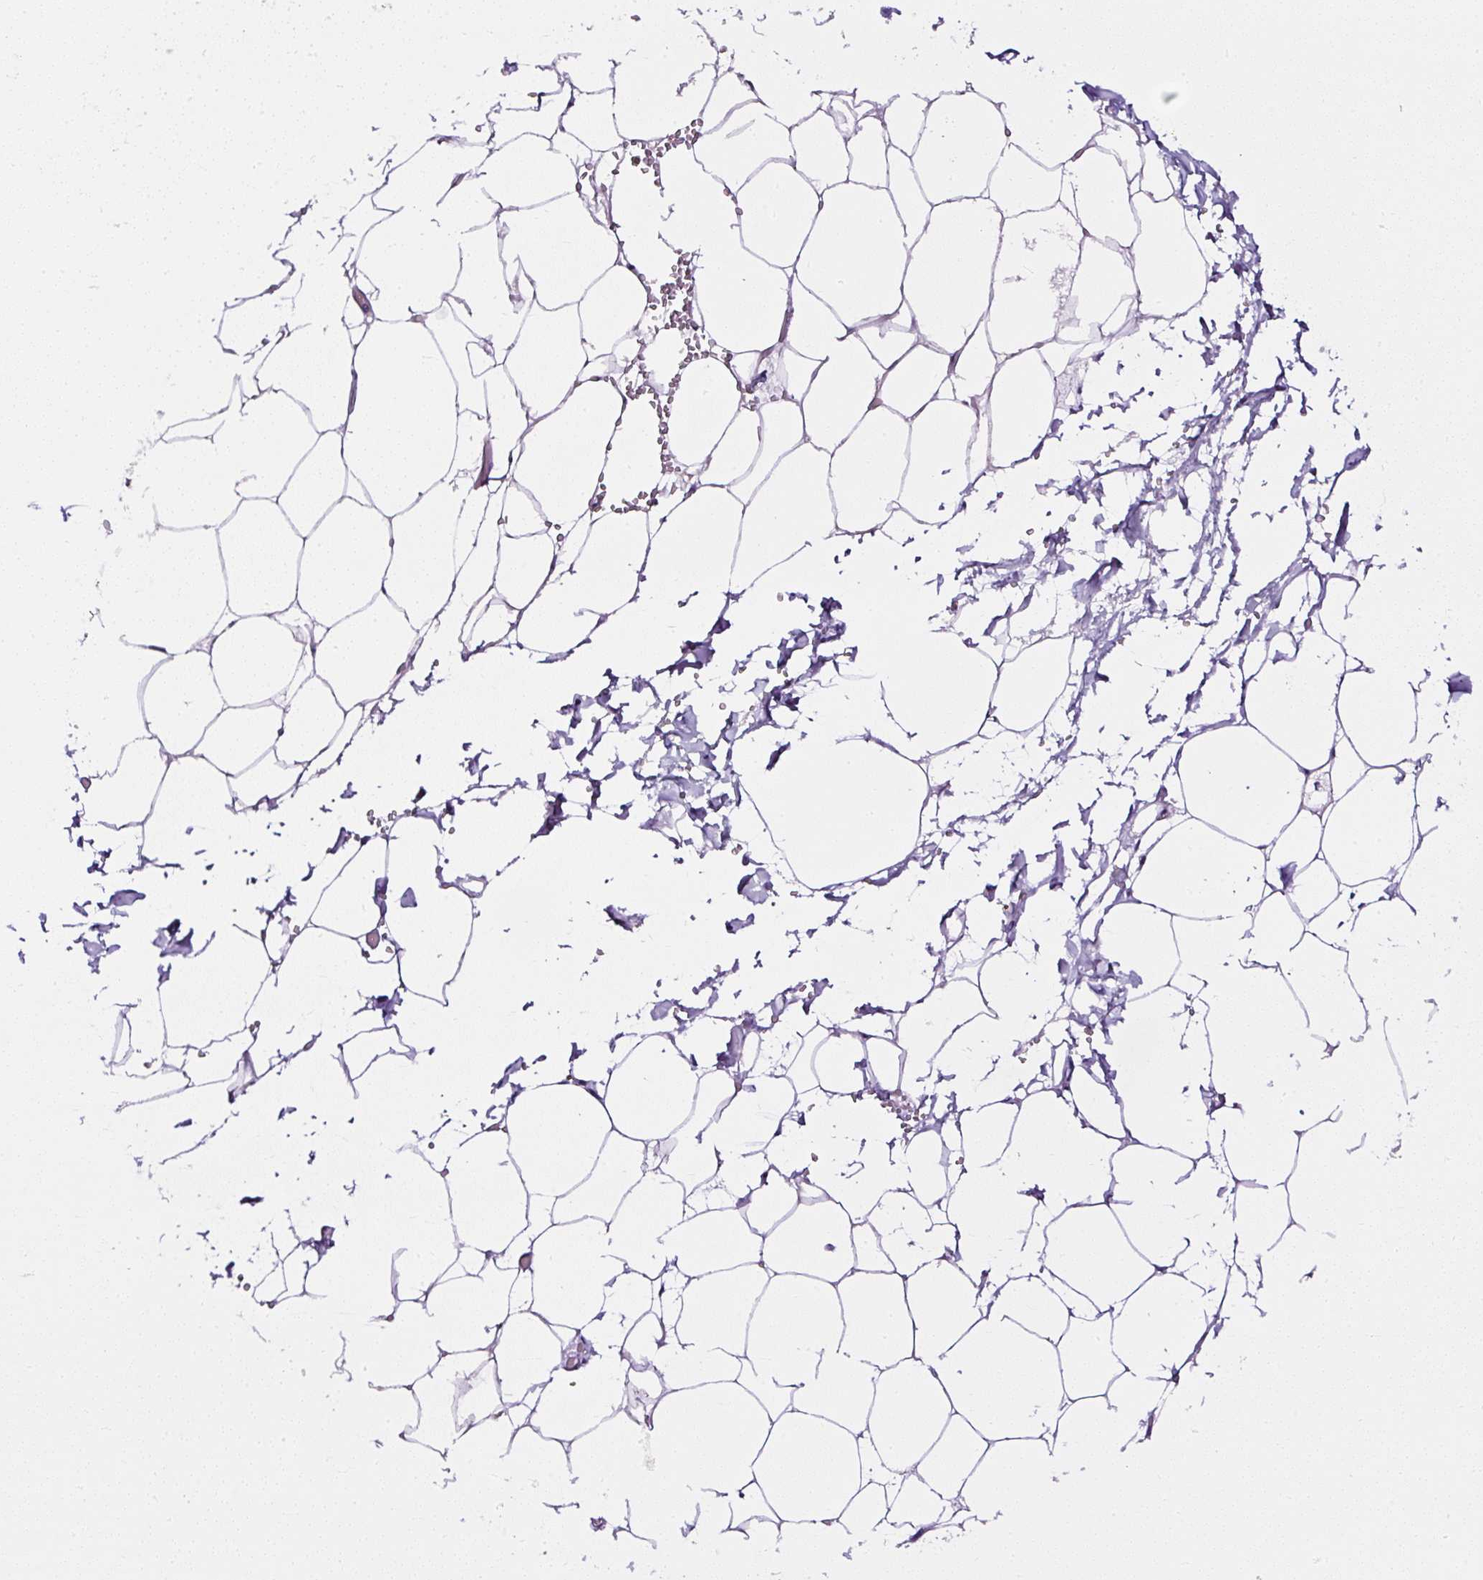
{"staining": {"intensity": "negative", "quantity": "none", "location": "none"}, "tissue": "adipose tissue", "cell_type": "Adipocytes", "image_type": "normal", "snomed": [{"axis": "morphology", "description": "Normal tissue, NOS"}, {"axis": "topography", "description": "Adipose tissue"}, {"axis": "topography", "description": "Vascular tissue"}, {"axis": "topography", "description": "Rectum"}, {"axis": "topography", "description": "Peripheral nerve tissue"}], "caption": "IHC micrograph of benign adipose tissue stained for a protein (brown), which demonstrates no expression in adipocytes. (DAB immunohistochemistry (IHC) with hematoxylin counter stain).", "gene": "ATP2A1", "patient": {"sex": "female", "age": 69}}